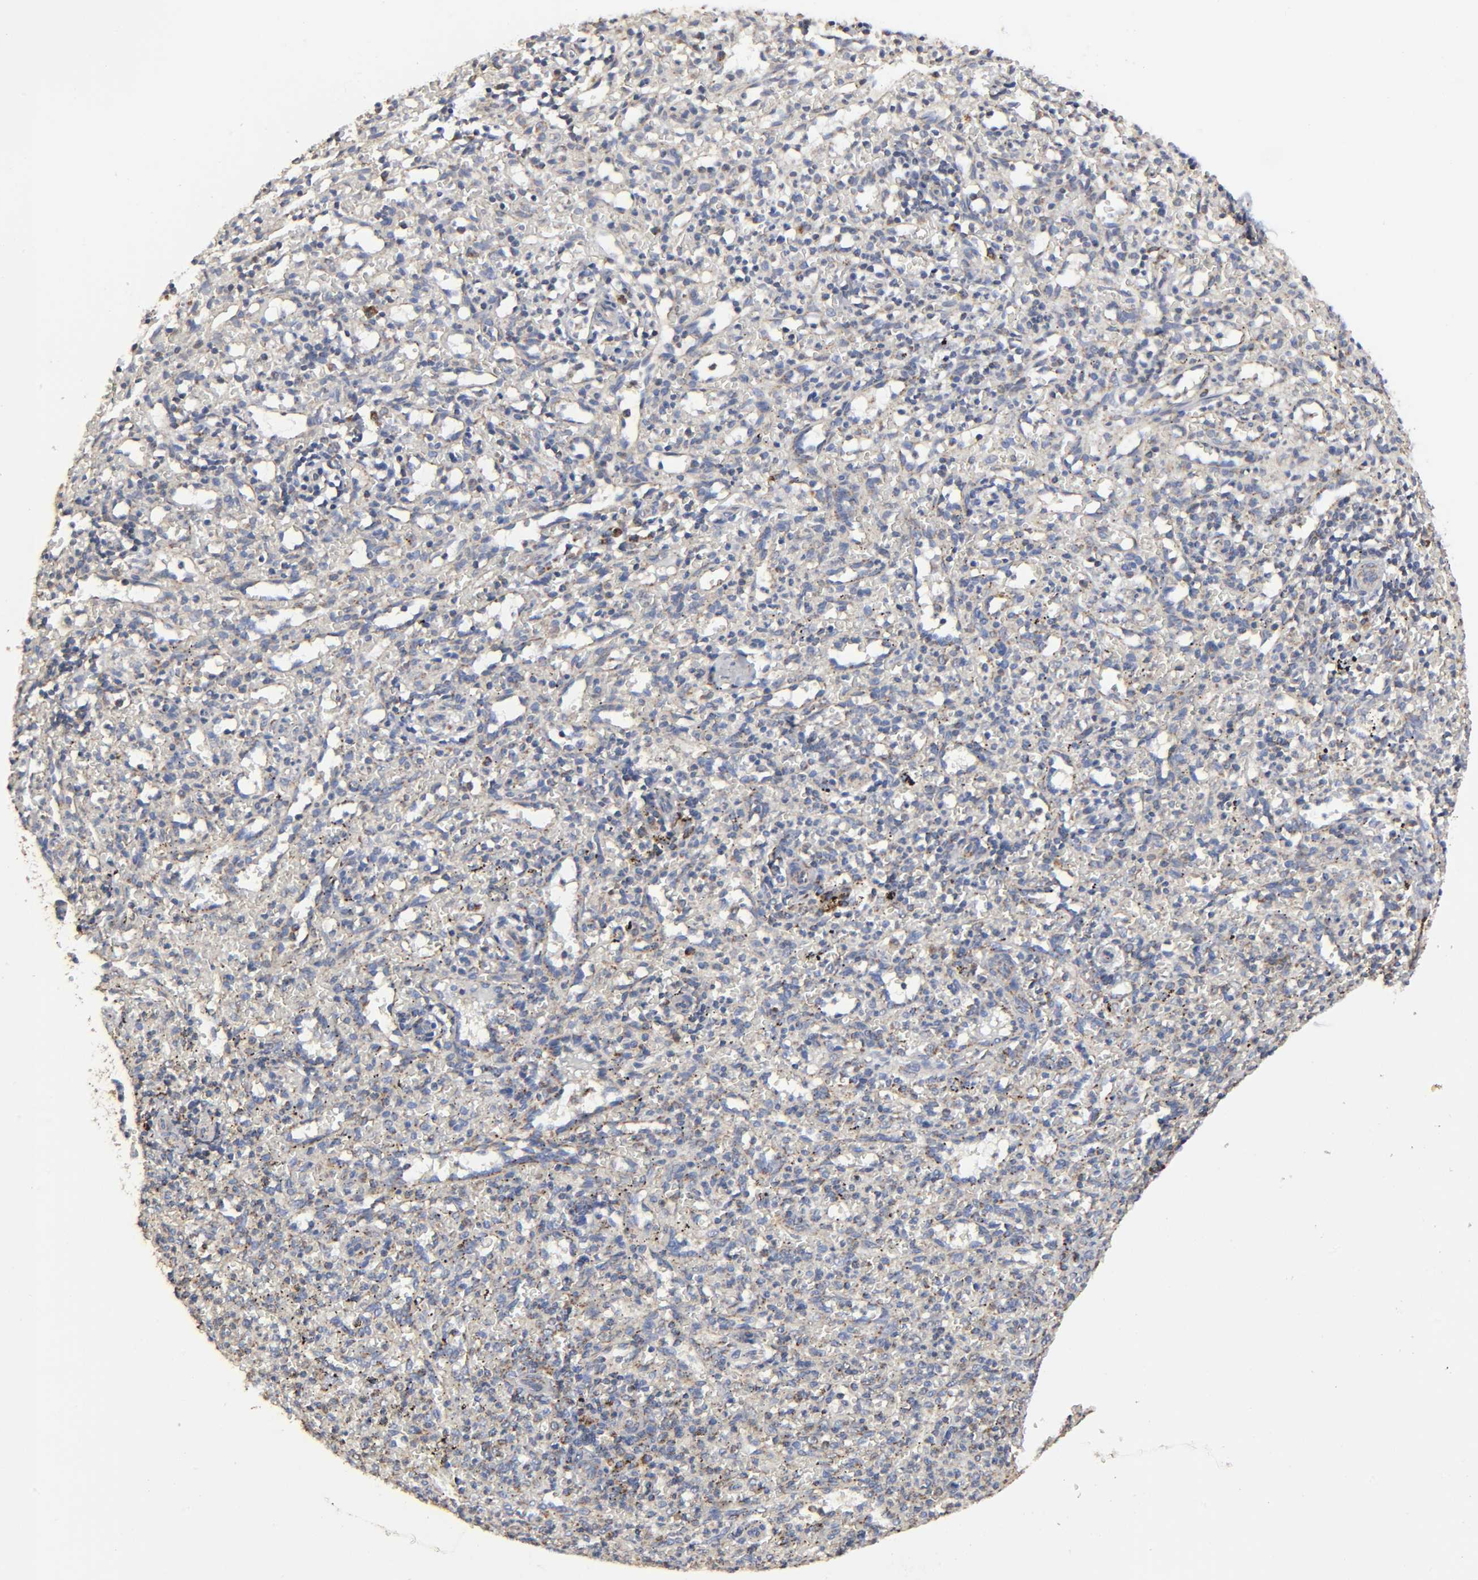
{"staining": {"intensity": "weak", "quantity": "<25%", "location": "cytoplasmic/membranous"}, "tissue": "spleen", "cell_type": "Cells in red pulp", "image_type": "normal", "snomed": [{"axis": "morphology", "description": "Normal tissue, NOS"}, {"axis": "topography", "description": "Spleen"}], "caption": "Protein analysis of unremarkable spleen reveals no significant positivity in cells in red pulp. (DAB immunohistochemistry (IHC), high magnification).", "gene": "COX6B1", "patient": {"sex": "female", "age": 74}}